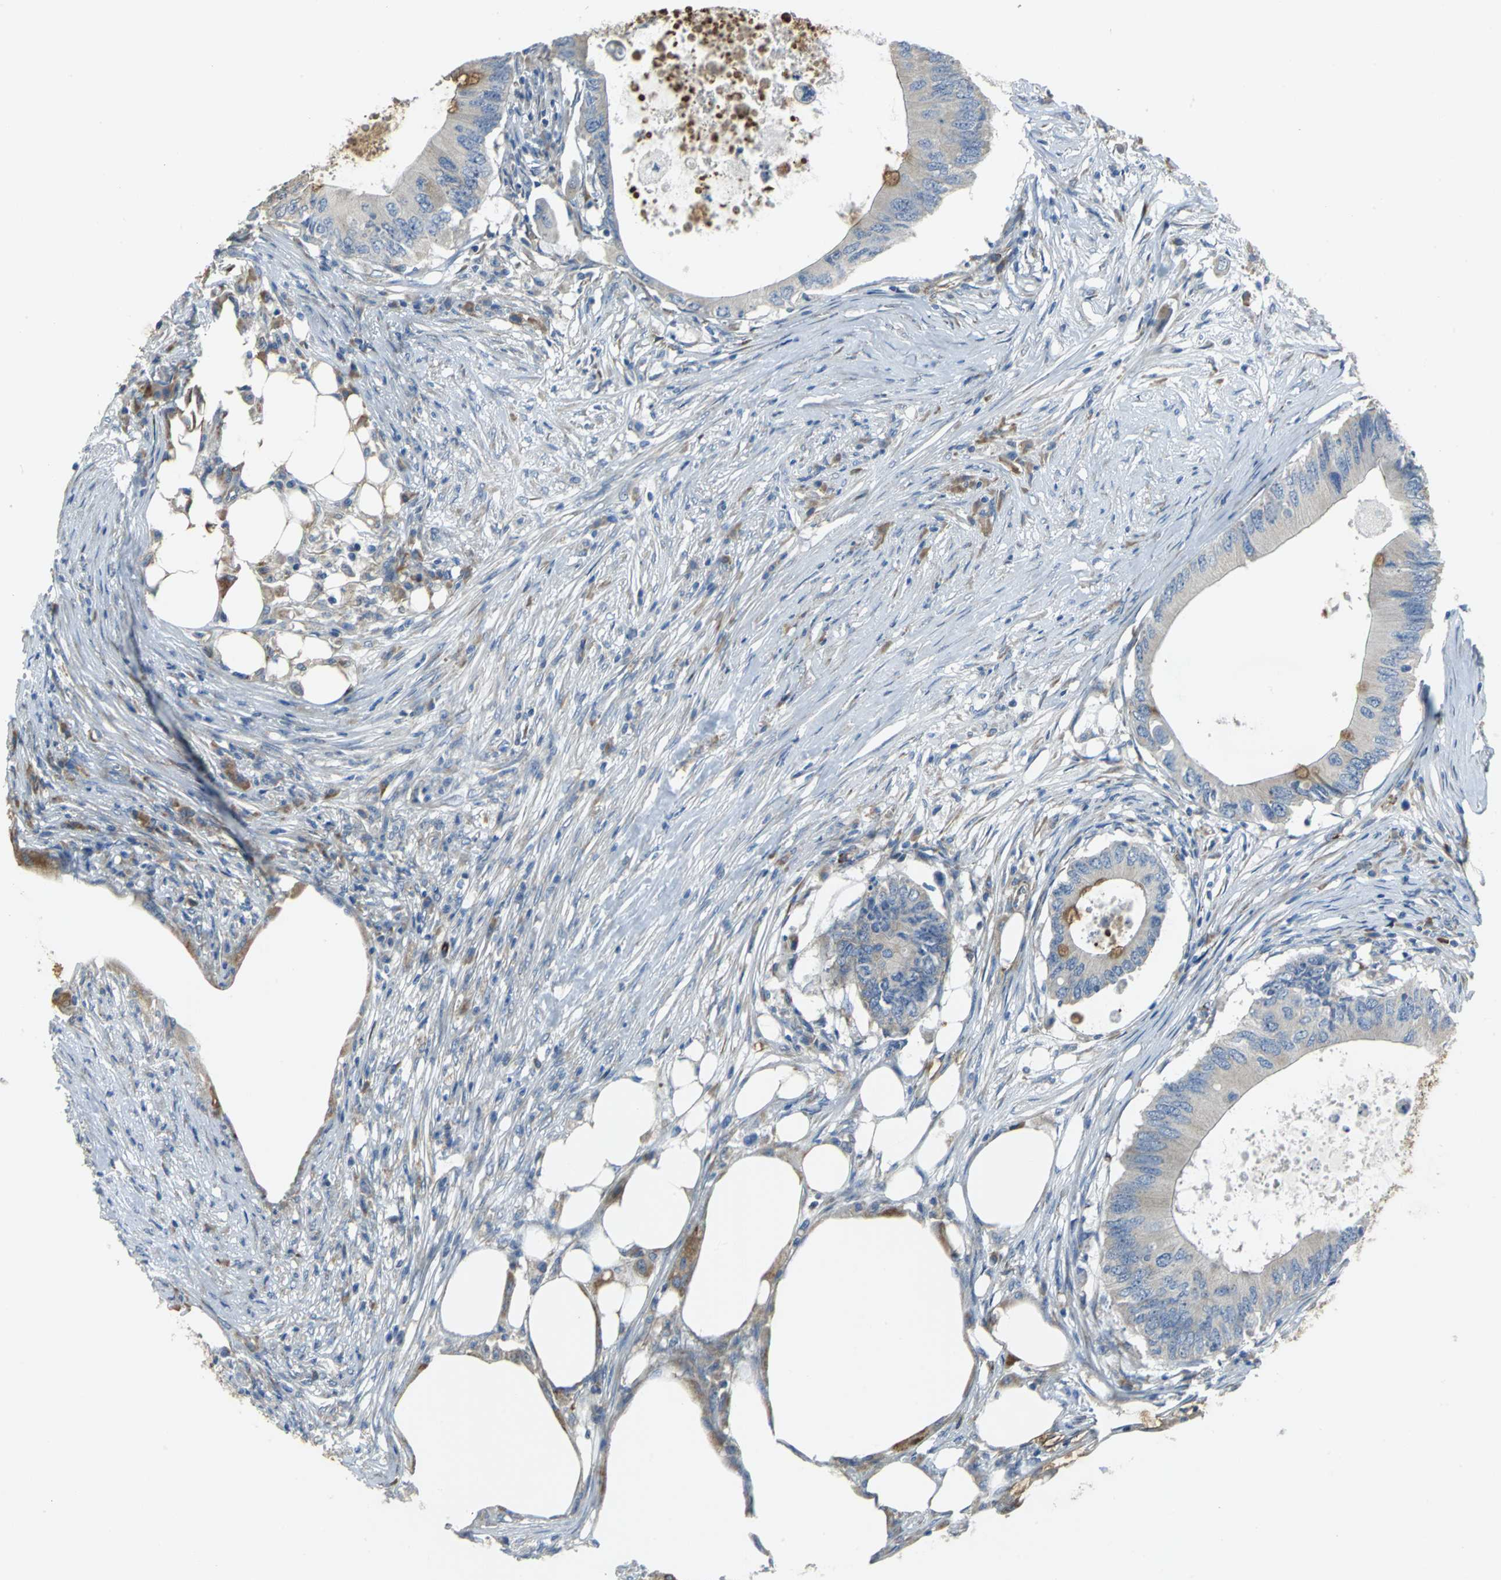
{"staining": {"intensity": "negative", "quantity": "none", "location": "none"}, "tissue": "colorectal cancer", "cell_type": "Tumor cells", "image_type": "cancer", "snomed": [{"axis": "morphology", "description": "Adenocarcinoma, NOS"}, {"axis": "topography", "description": "Colon"}], "caption": "Colorectal cancer (adenocarcinoma) was stained to show a protein in brown. There is no significant positivity in tumor cells. The staining was performed using DAB (3,3'-diaminobenzidine) to visualize the protein expression in brown, while the nuclei were stained in blue with hematoxylin (Magnification: 20x).", "gene": "EIF5A", "patient": {"sex": "male", "age": 71}}